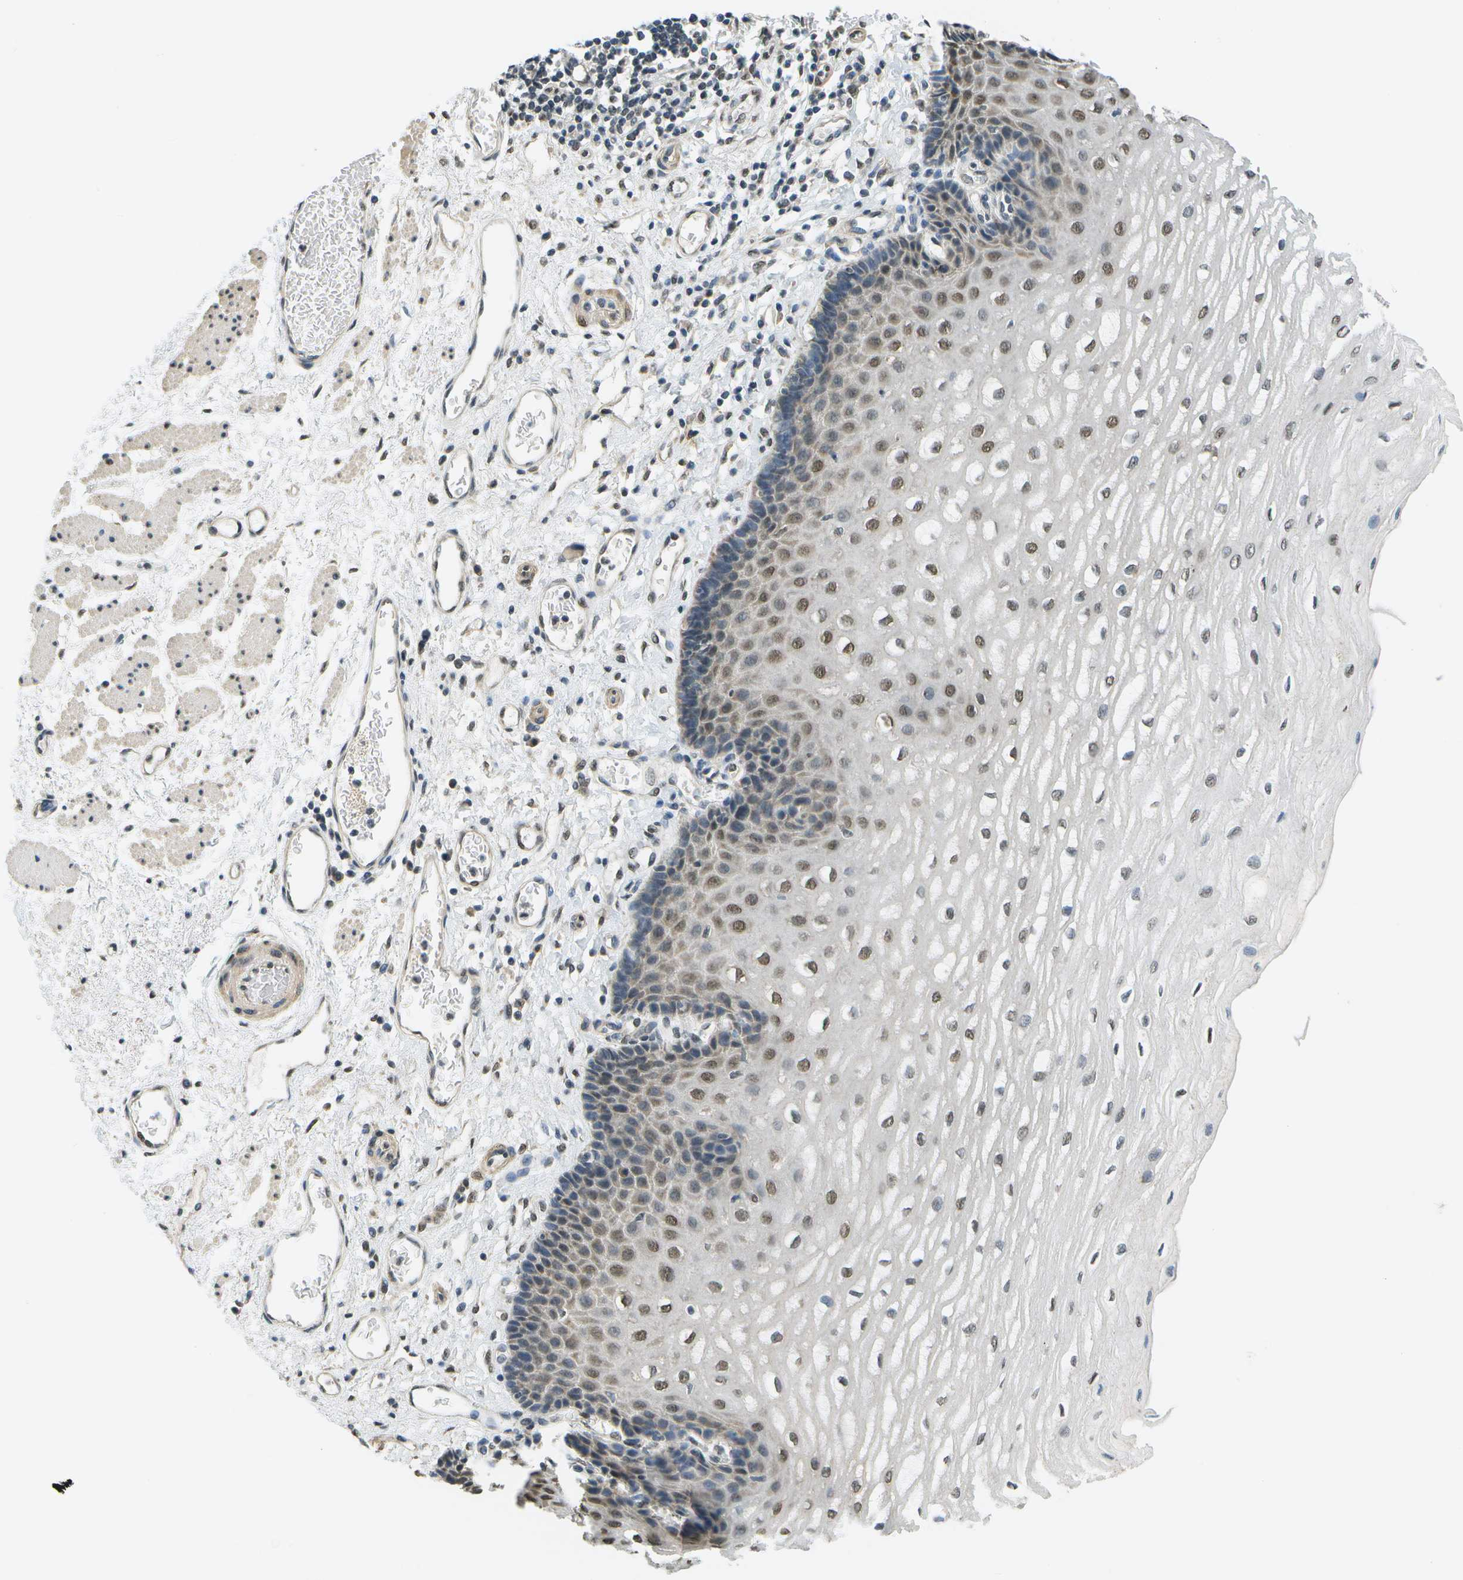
{"staining": {"intensity": "moderate", "quantity": "25%-75%", "location": "nuclear"}, "tissue": "esophagus", "cell_type": "Squamous epithelial cells", "image_type": "normal", "snomed": [{"axis": "morphology", "description": "Normal tissue, NOS"}, {"axis": "topography", "description": "Esophagus"}], "caption": "The micrograph demonstrates immunohistochemical staining of benign esophagus. There is moderate nuclear expression is present in about 25%-75% of squamous epithelial cells.", "gene": "ABL2", "patient": {"sex": "male", "age": 54}}